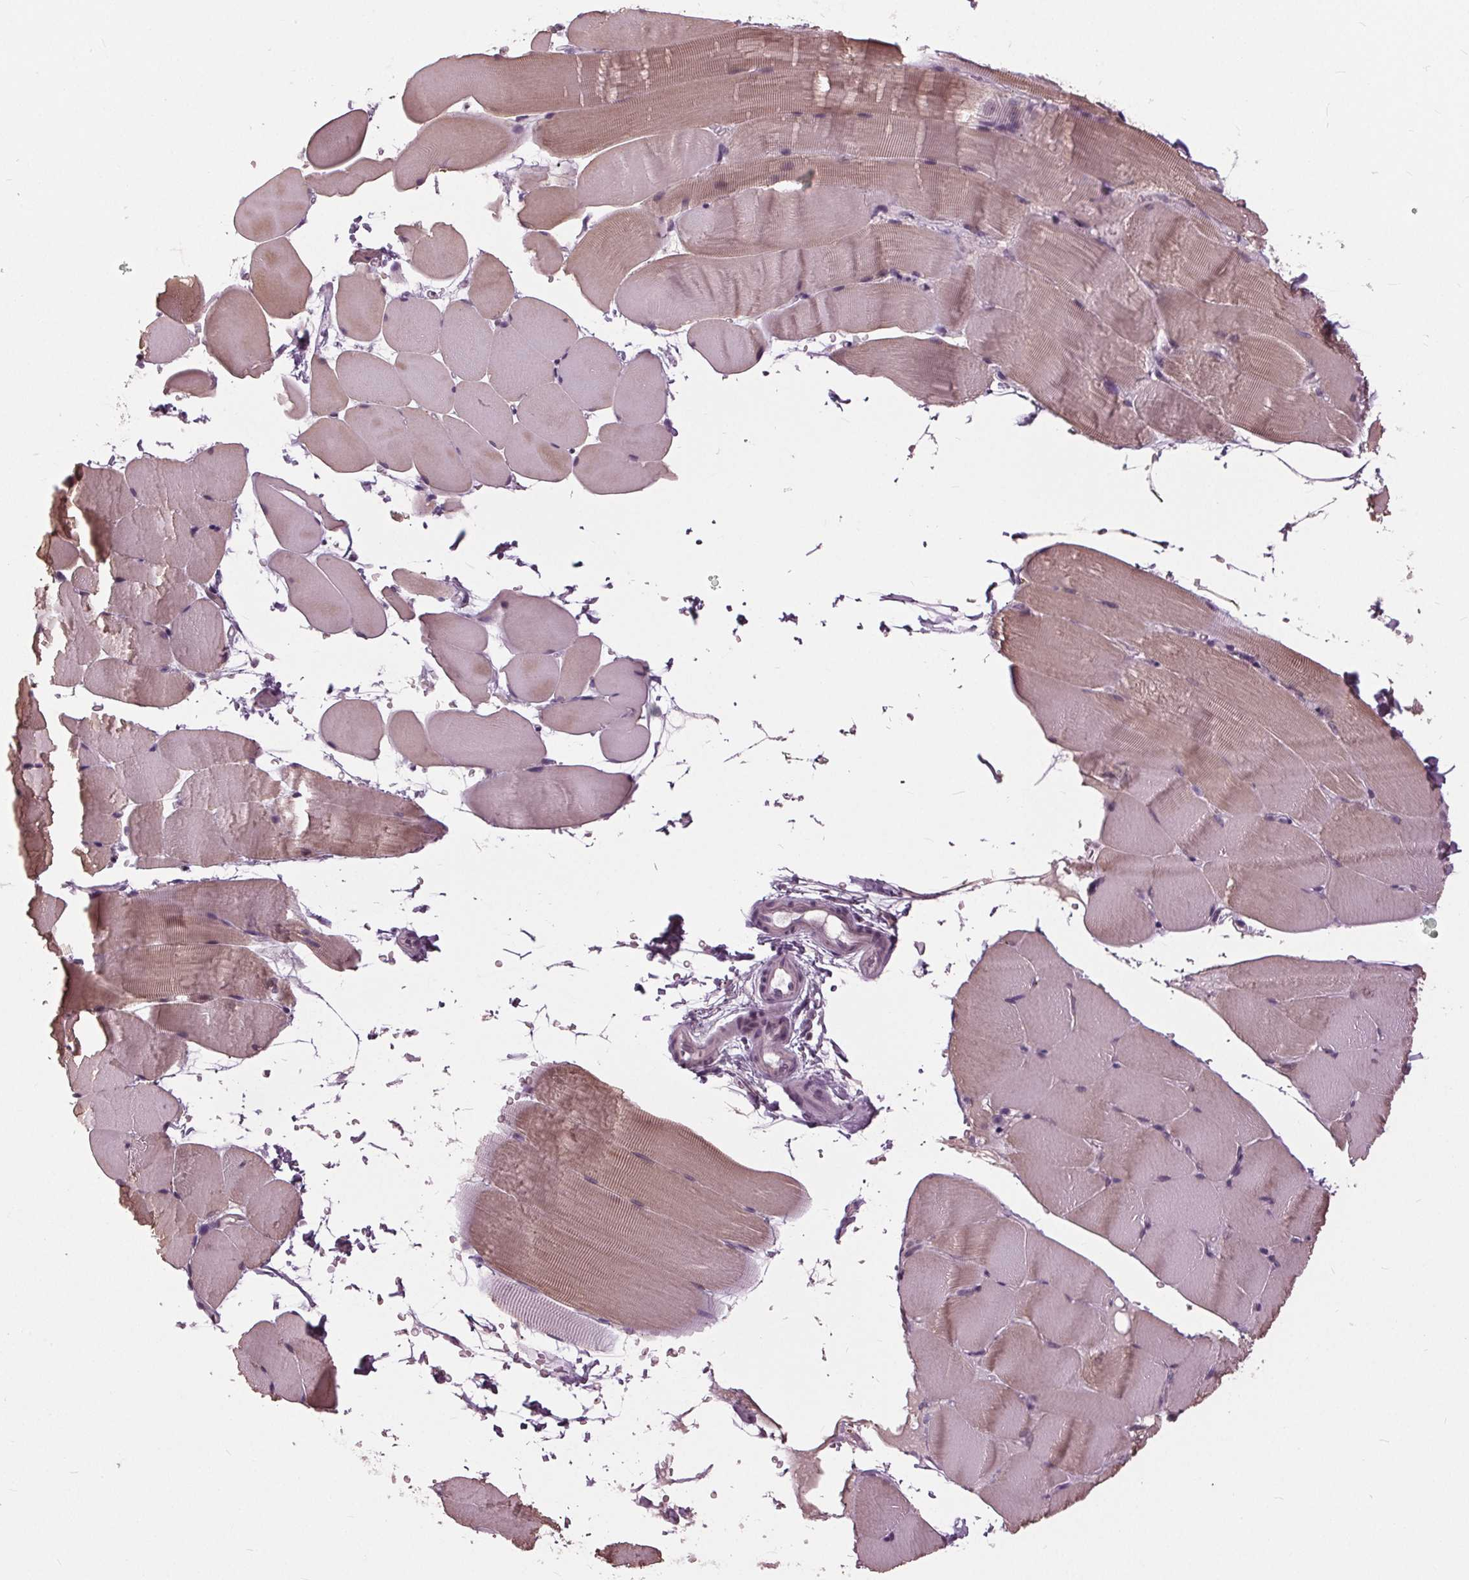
{"staining": {"intensity": "weak", "quantity": "25%-75%", "location": "cytoplasmic/membranous"}, "tissue": "skeletal muscle", "cell_type": "Myocytes", "image_type": "normal", "snomed": [{"axis": "morphology", "description": "Normal tissue, NOS"}, {"axis": "topography", "description": "Skeletal muscle"}], "caption": "Skeletal muscle stained with immunohistochemistry displays weak cytoplasmic/membranous positivity in about 25%-75% of myocytes.", "gene": "SIGLEC6", "patient": {"sex": "female", "age": 37}}